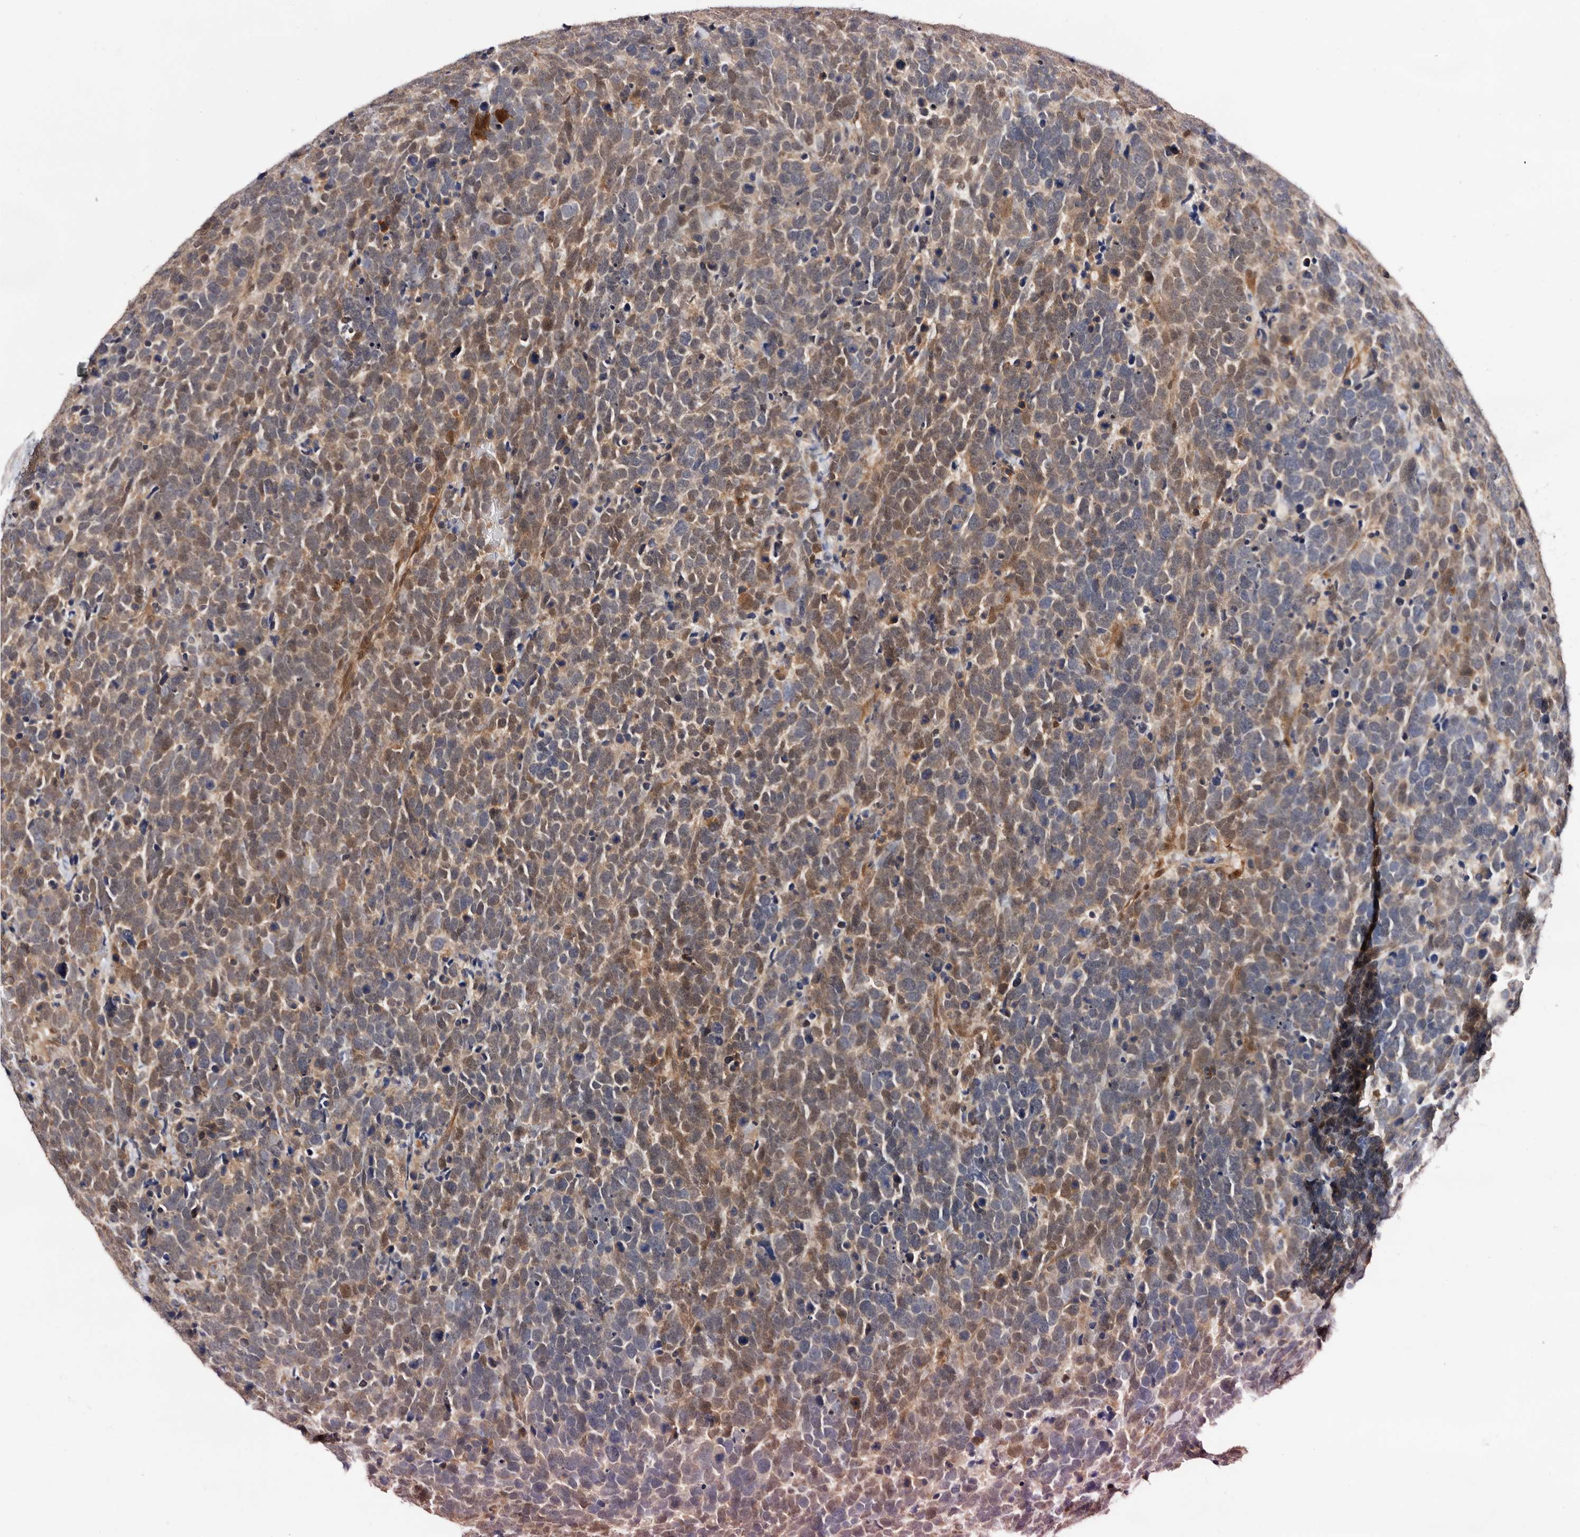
{"staining": {"intensity": "weak", "quantity": "25%-75%", "location": "cytoplasmic/membranous,nuclear"}, "tissue": "urothelial cancer", "cell_type": "Tumor cells", "image_type": "cancer", "snomed": [{"axis": "morphology", "description": "Urothelial carcinoma, High grade"}, {"axis": "topography", "description": "Urinary bladder"}], "caption": "Human urothelial carcinoma (high-grade) stained with a protein marker shows weak staining in tumor cells.", "gene": "TP53I3", "patient": {"sex": "female", "age": 82}}